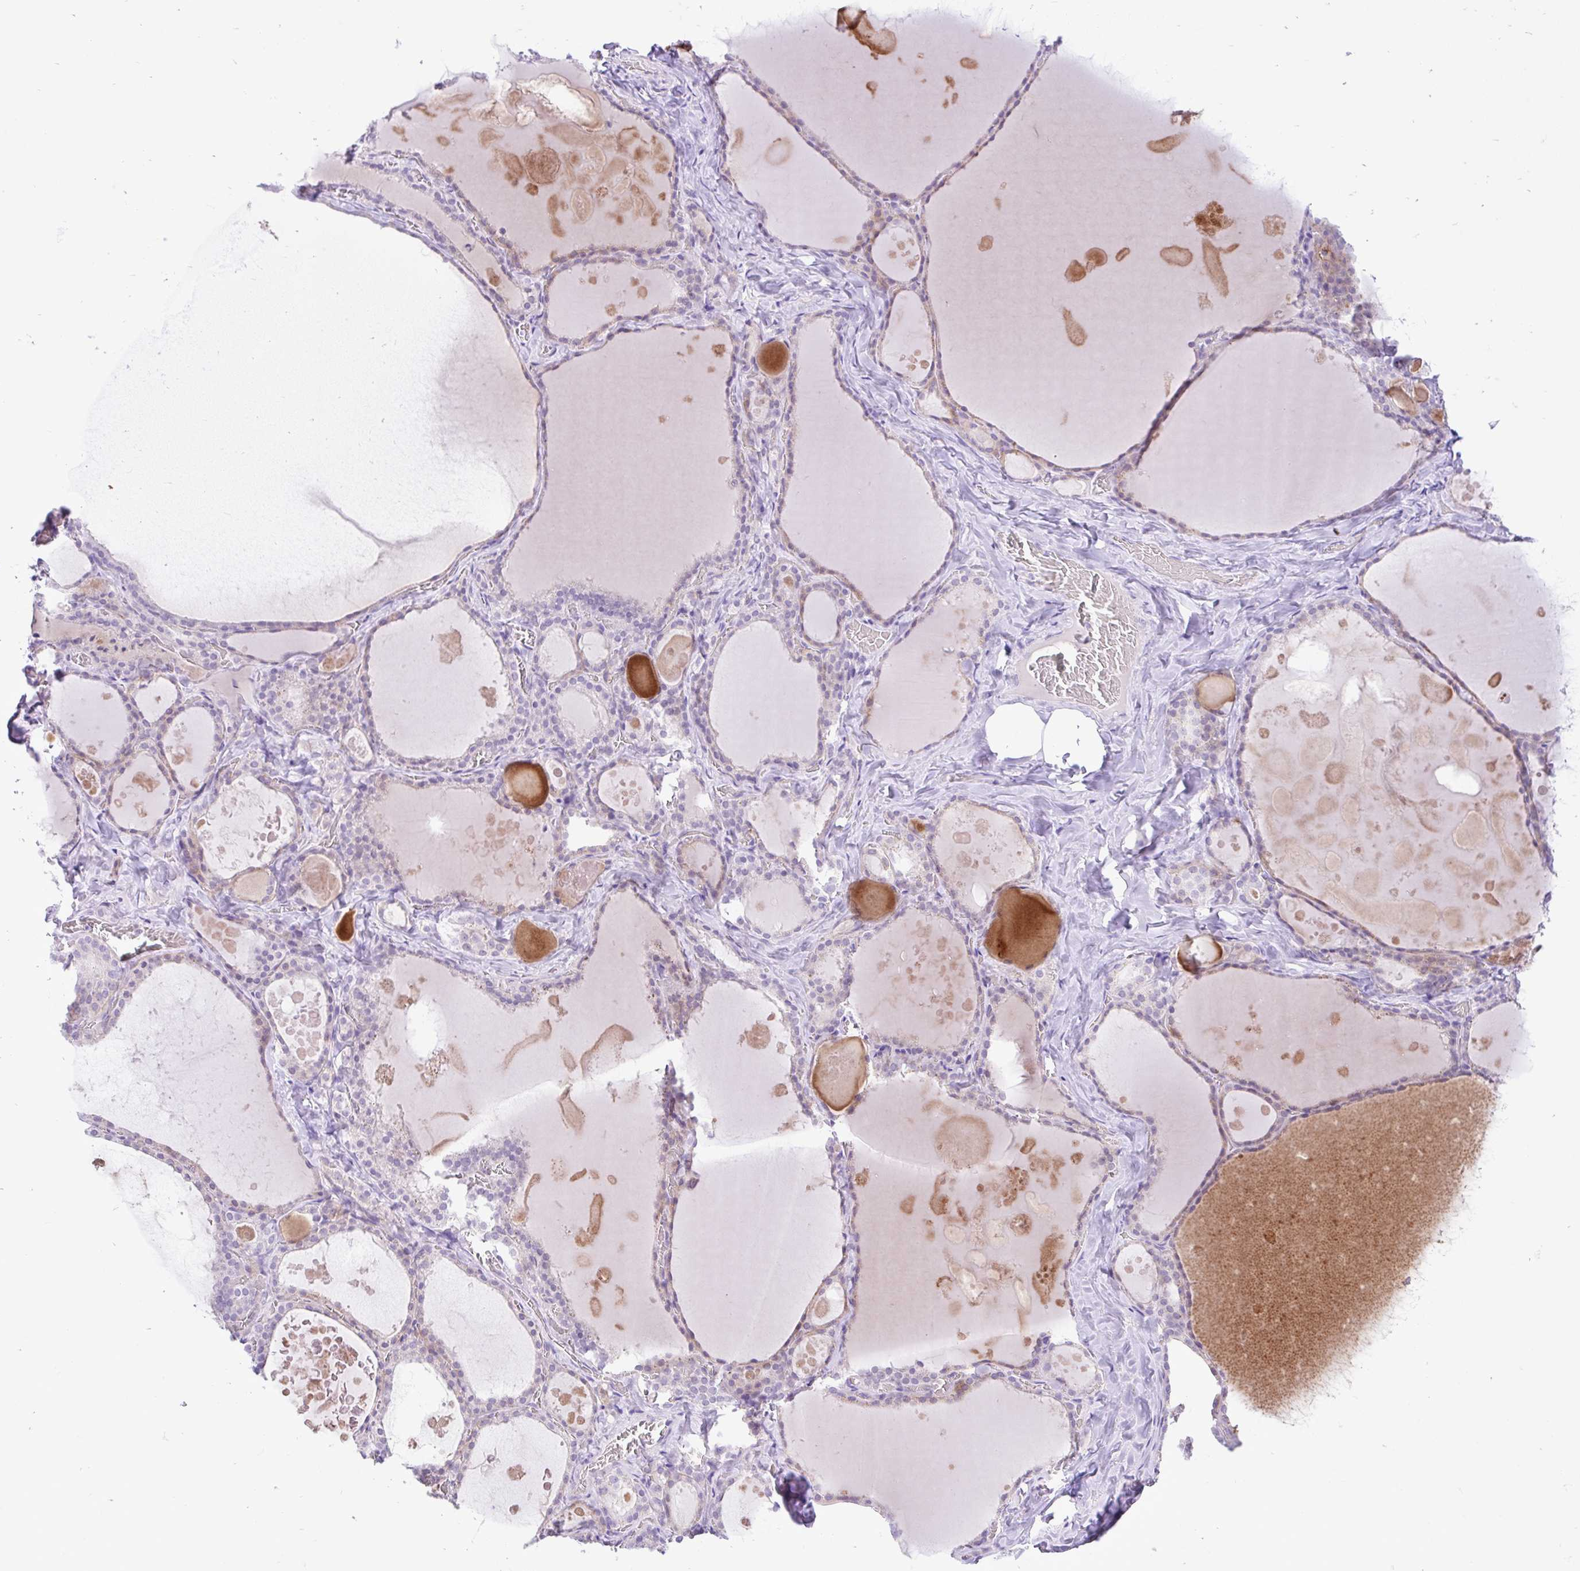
{"staining": {"intensity": "weak", "quantity": "<25%", "location": "cytoplasmic/membranous"}, "tissue": "thyroid gland", "cell_type": "Glandular cells", "image_type": "normal", "snomed": [{"axis": "morphology", "description": "Normal tissue, NOS"}, {"axis": "topography", "description": "Thyroid gland"}], "caption": "DAB immunohistochemical staining of benign thyroid gland demonstrates no significant positivity in glandular cells.", "gene": "ZNF101", "patient": {"sex": "male", "age": 56}}